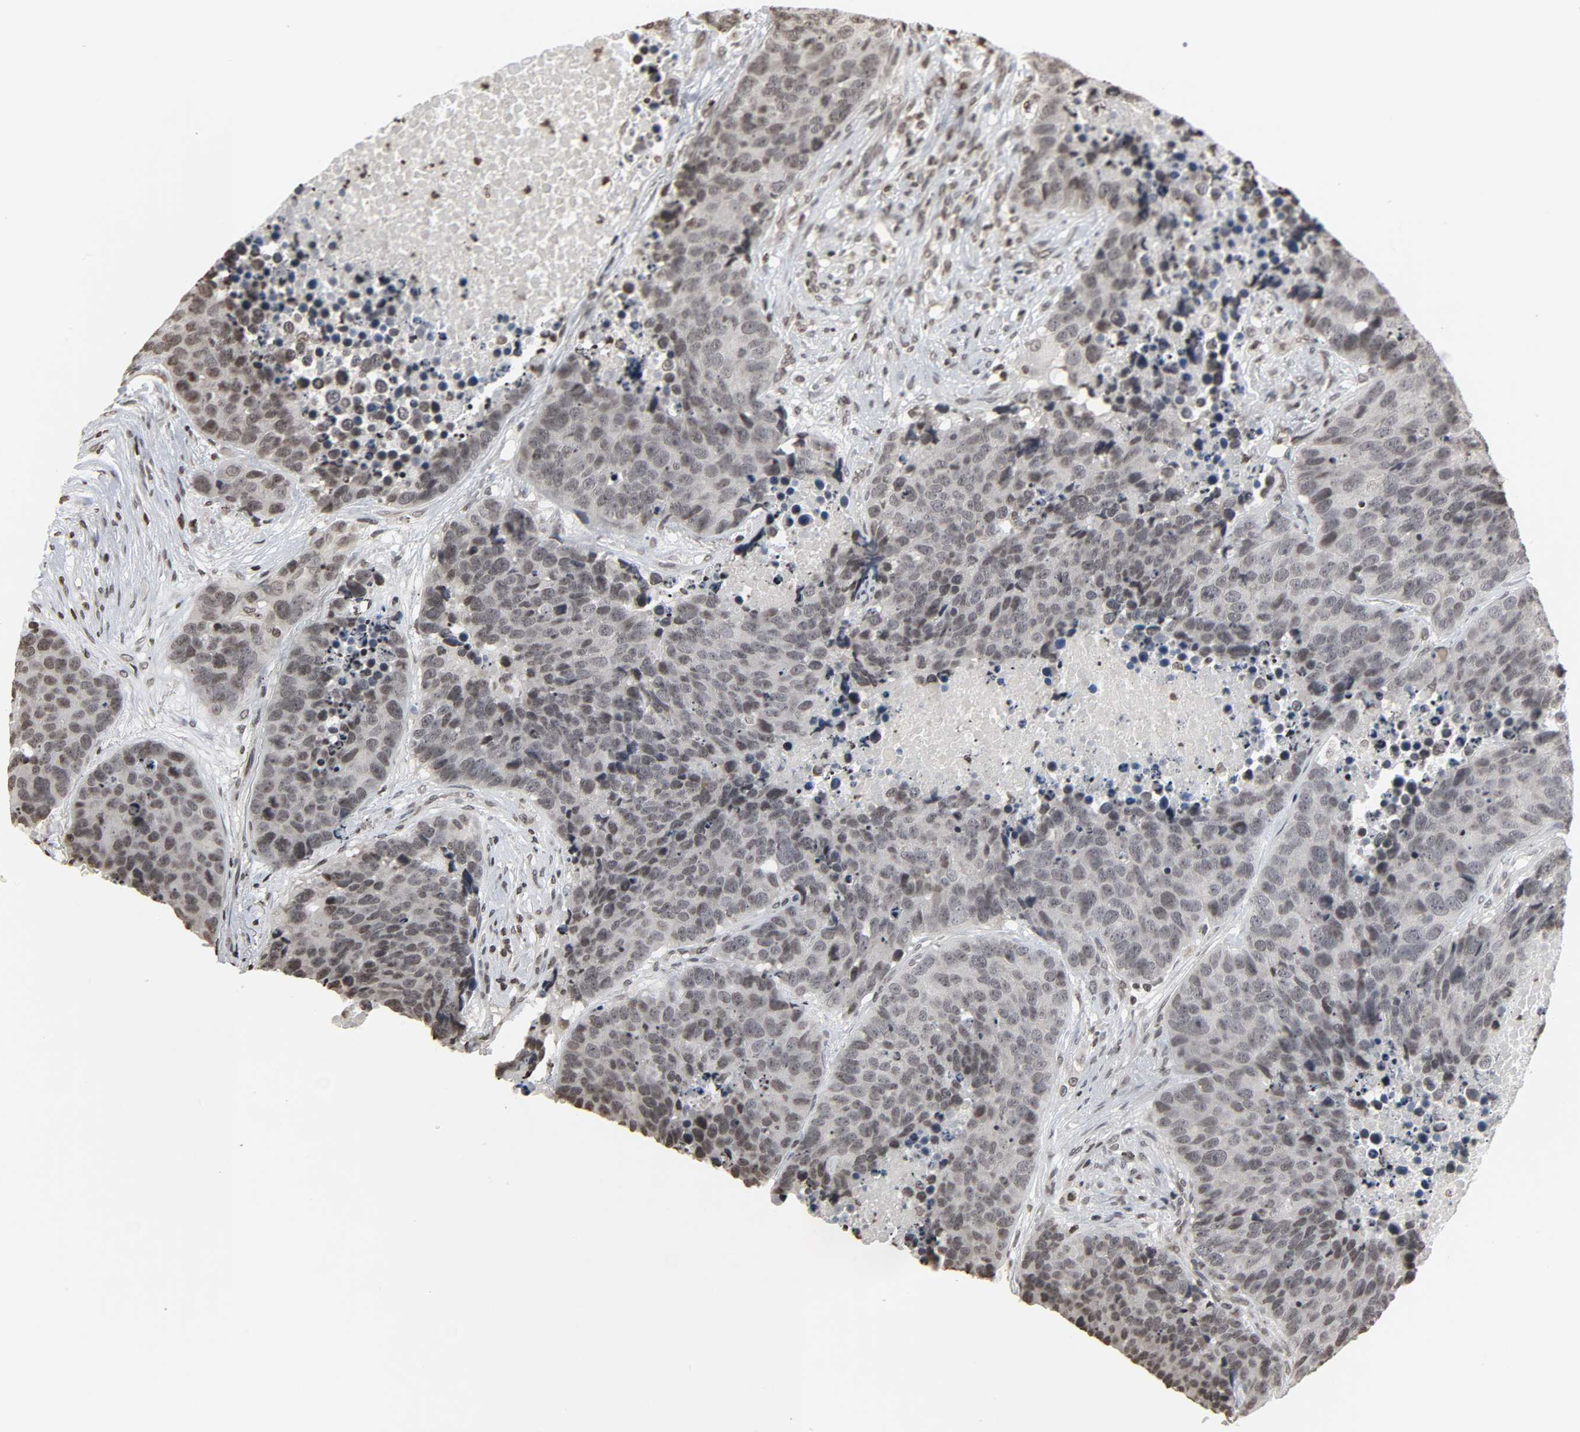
{"staining": {"intensity": "weak", "quantity": ">75%", "location": "nuclear"}, "tissue": "carcinoid", "cell_type": "Tumor cells", "image_type": "cancer", "snomed": [{"axis": "morphology", "description": "Carcinoid, malignant, NOS"}, {"axis": "topography", "description": "Lung"}], "caption": "Brown immunohistochemical staining in human carcinoid demonstrates weak nuclear positivity in about >75% of tumor cells. Using DAB (brown) and hematoxylin (blue) stains, captured at high magnification using brightfield microscopy.", "gene": "ELAVL1", "patient": {"sex": "male", "age": 60}}